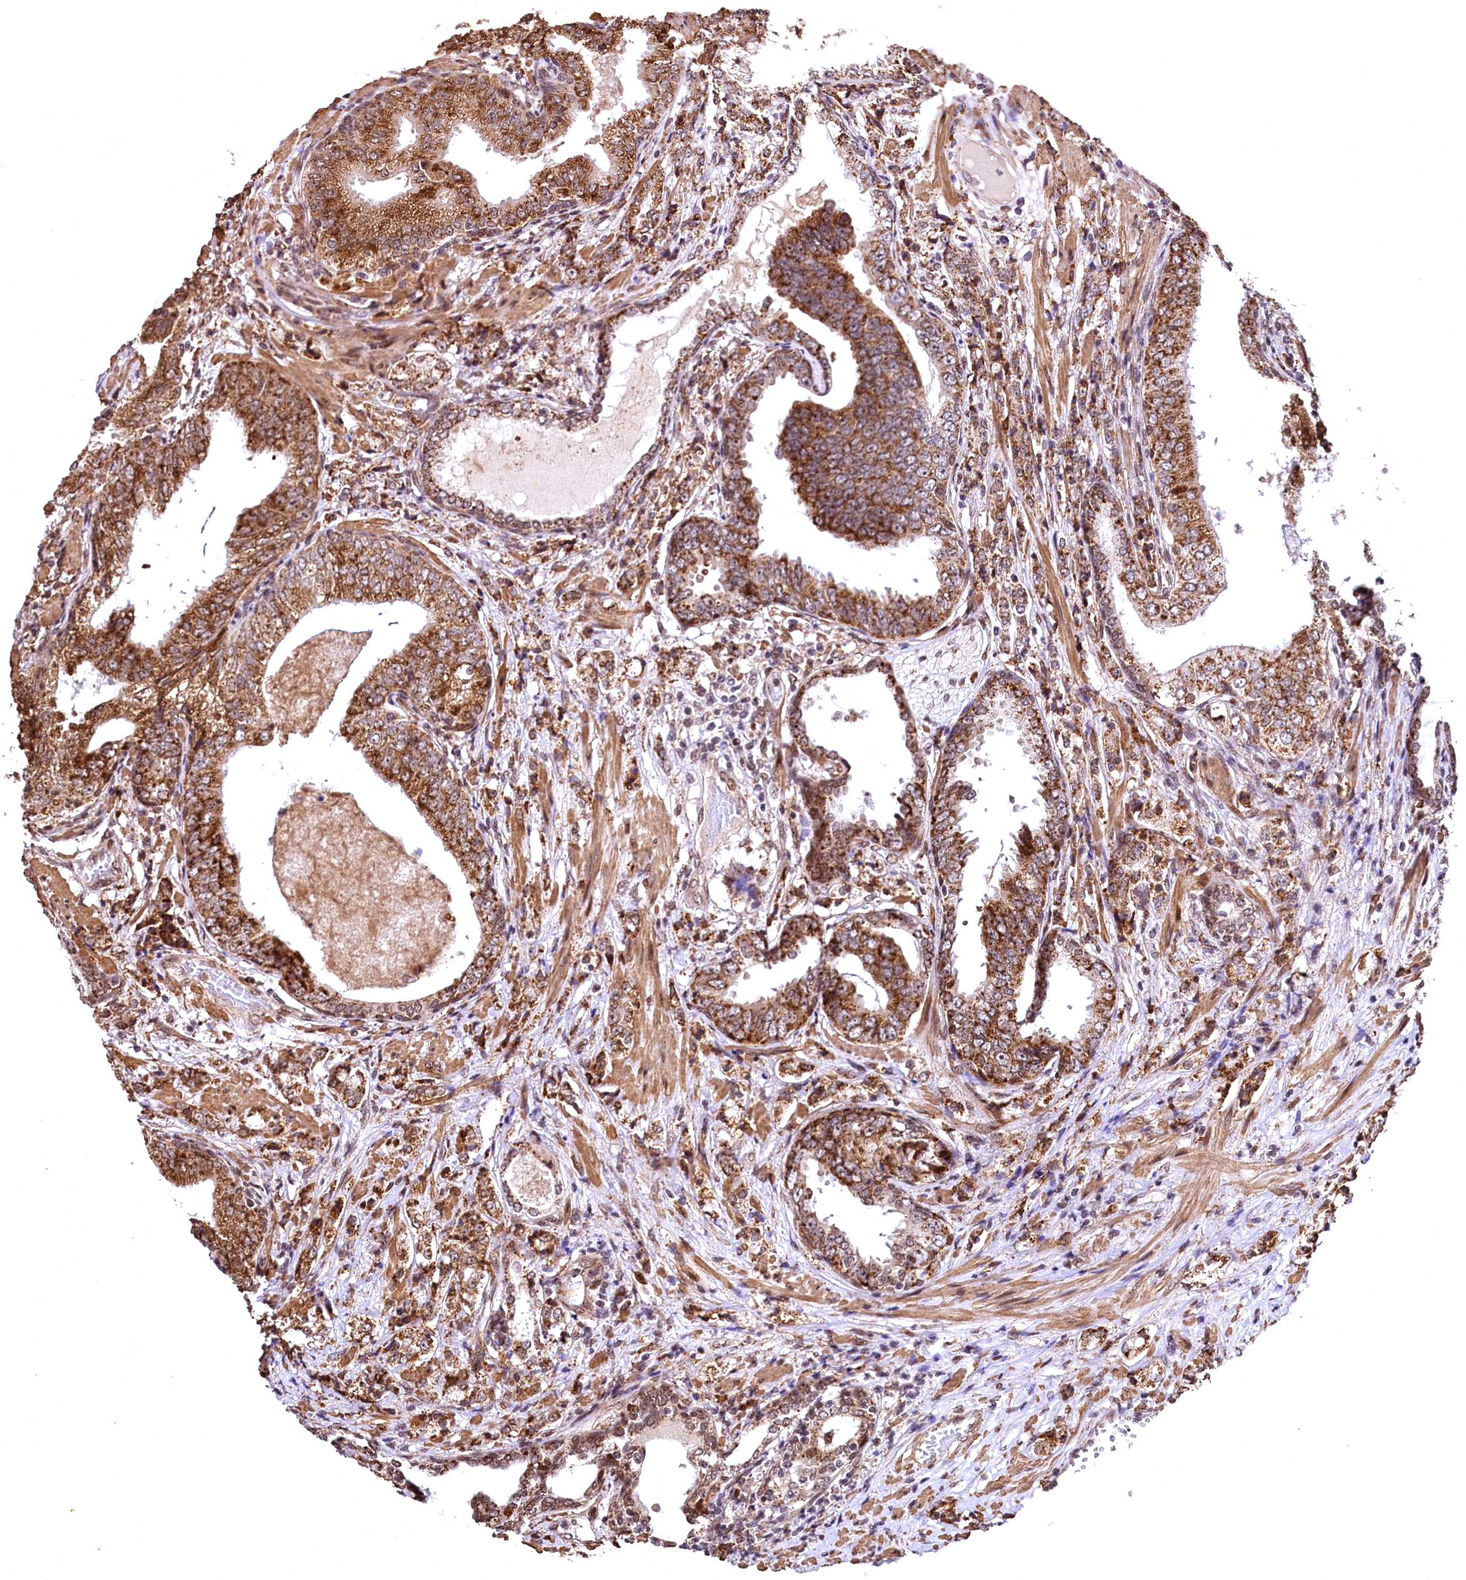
{"staining": {"intensity": "moderate", "quantity": ">75%", "location": "cytoplasmic/membranous"}, "tissue": "prostate cancer", "cell_type": "Tumor cells", "image_type": "cancer", "snomed": [{"axis": "morphology", "description": "Adenocarcinoma, High grade"}, {"axis": "topography", "description": "Prostate"}], "caption": "Moderate cytoplasmic/membranous protein positivity is seen in approximately >75% of tumor cells in prostate cancer (adenocarcinoma (high-grade)).", "gene": "PDS5B", "patient": {"sex": "male", "age": 69}}